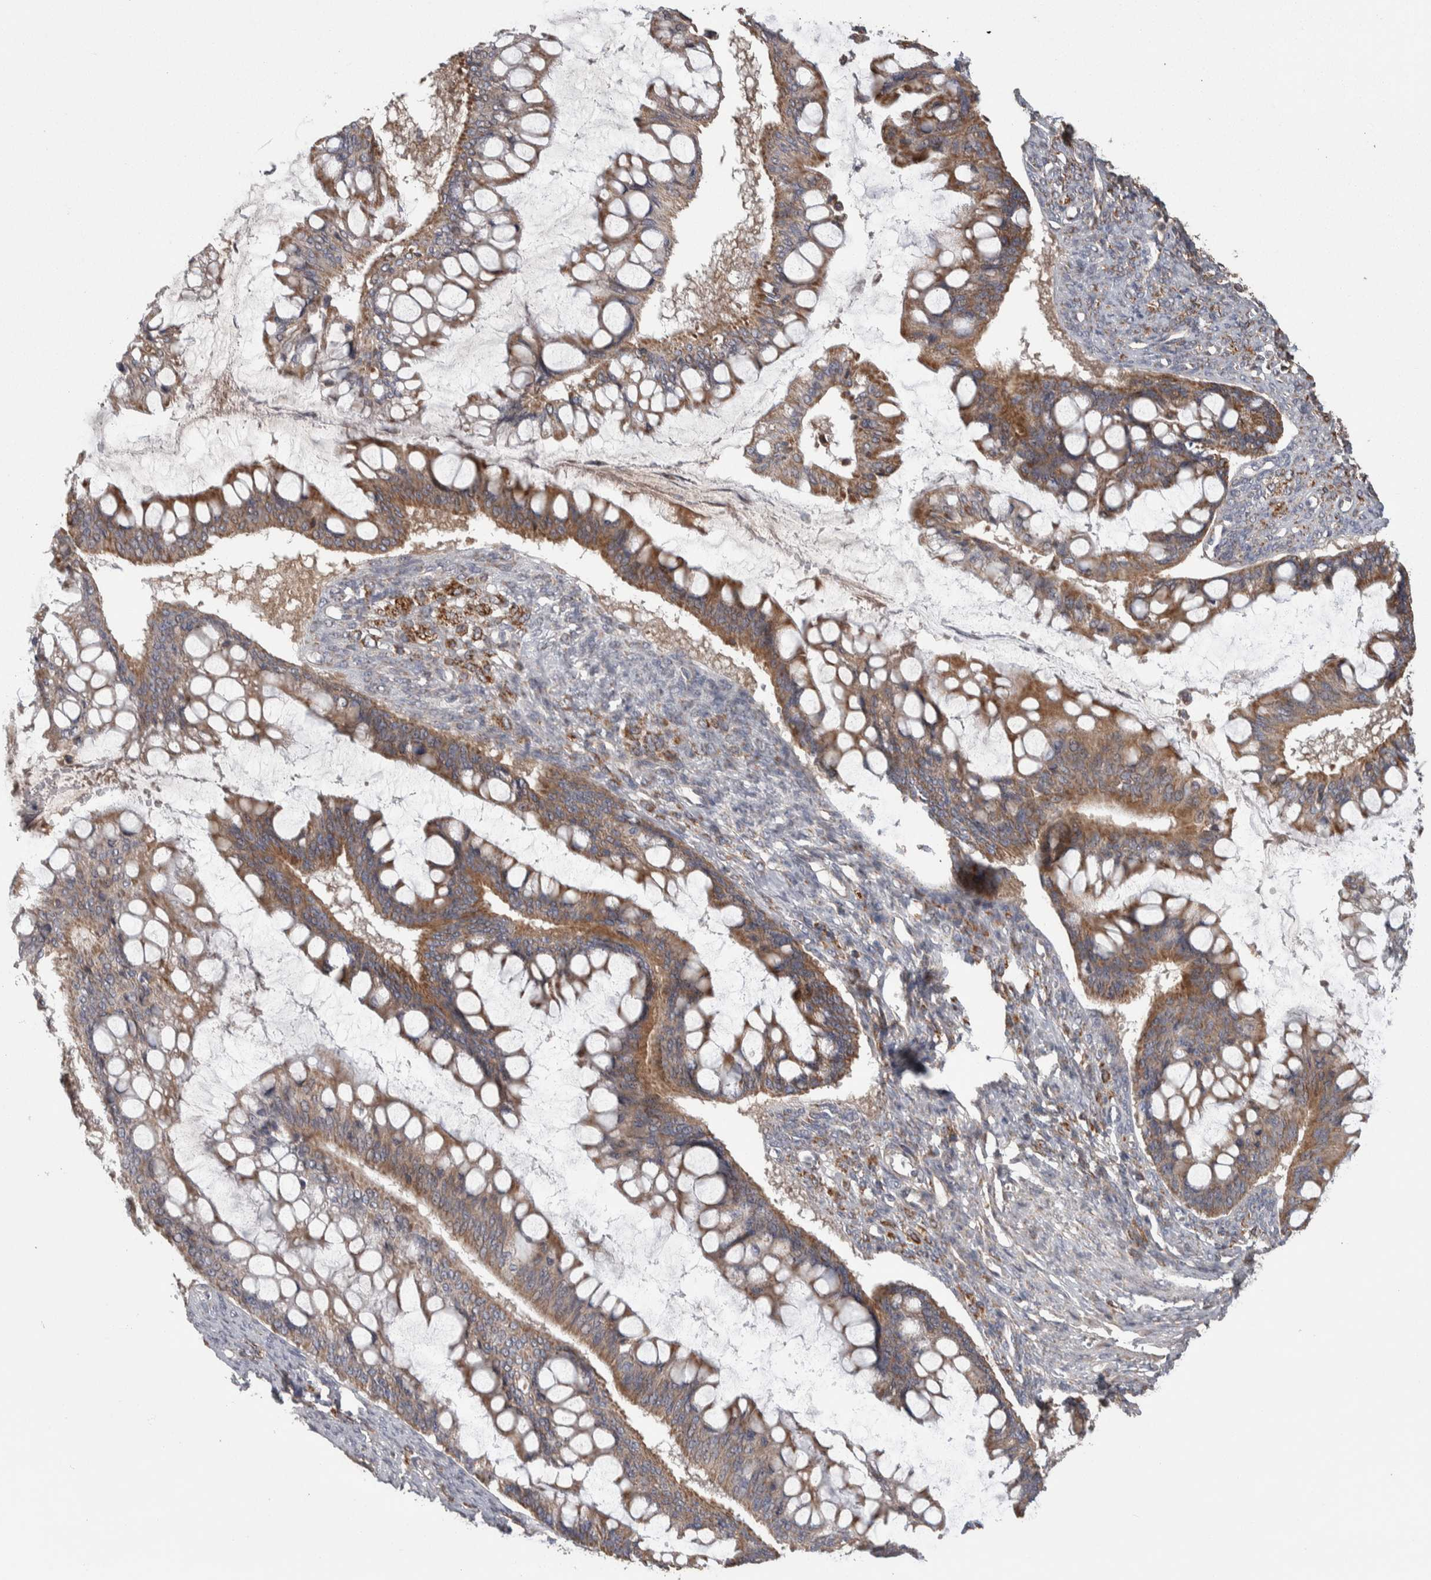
{"staining": {"intensity": "moderate", "quantity": ">75%", "location": "cytoplasmic/membranous"}, "tissue": "ovarian cancer", "cell_type": "Tumor cells", "image_type": "cancer", "snomed": [{"axis": "morphology", "description": "Cystadenocarcinoma, mucinous, NOS"}, {"axis": "topography", "description": "Ovary"}], "caption": "High-power microscopy captured an IHC photomicrograph of ovarian cancer (mucinous cystadenocarcinoma), revealing moderate cytoplasmic/membranous expression in about >75% of tumor cells.", "gene": "SCO1", "patient": {"sex": "female", "age": 73}}